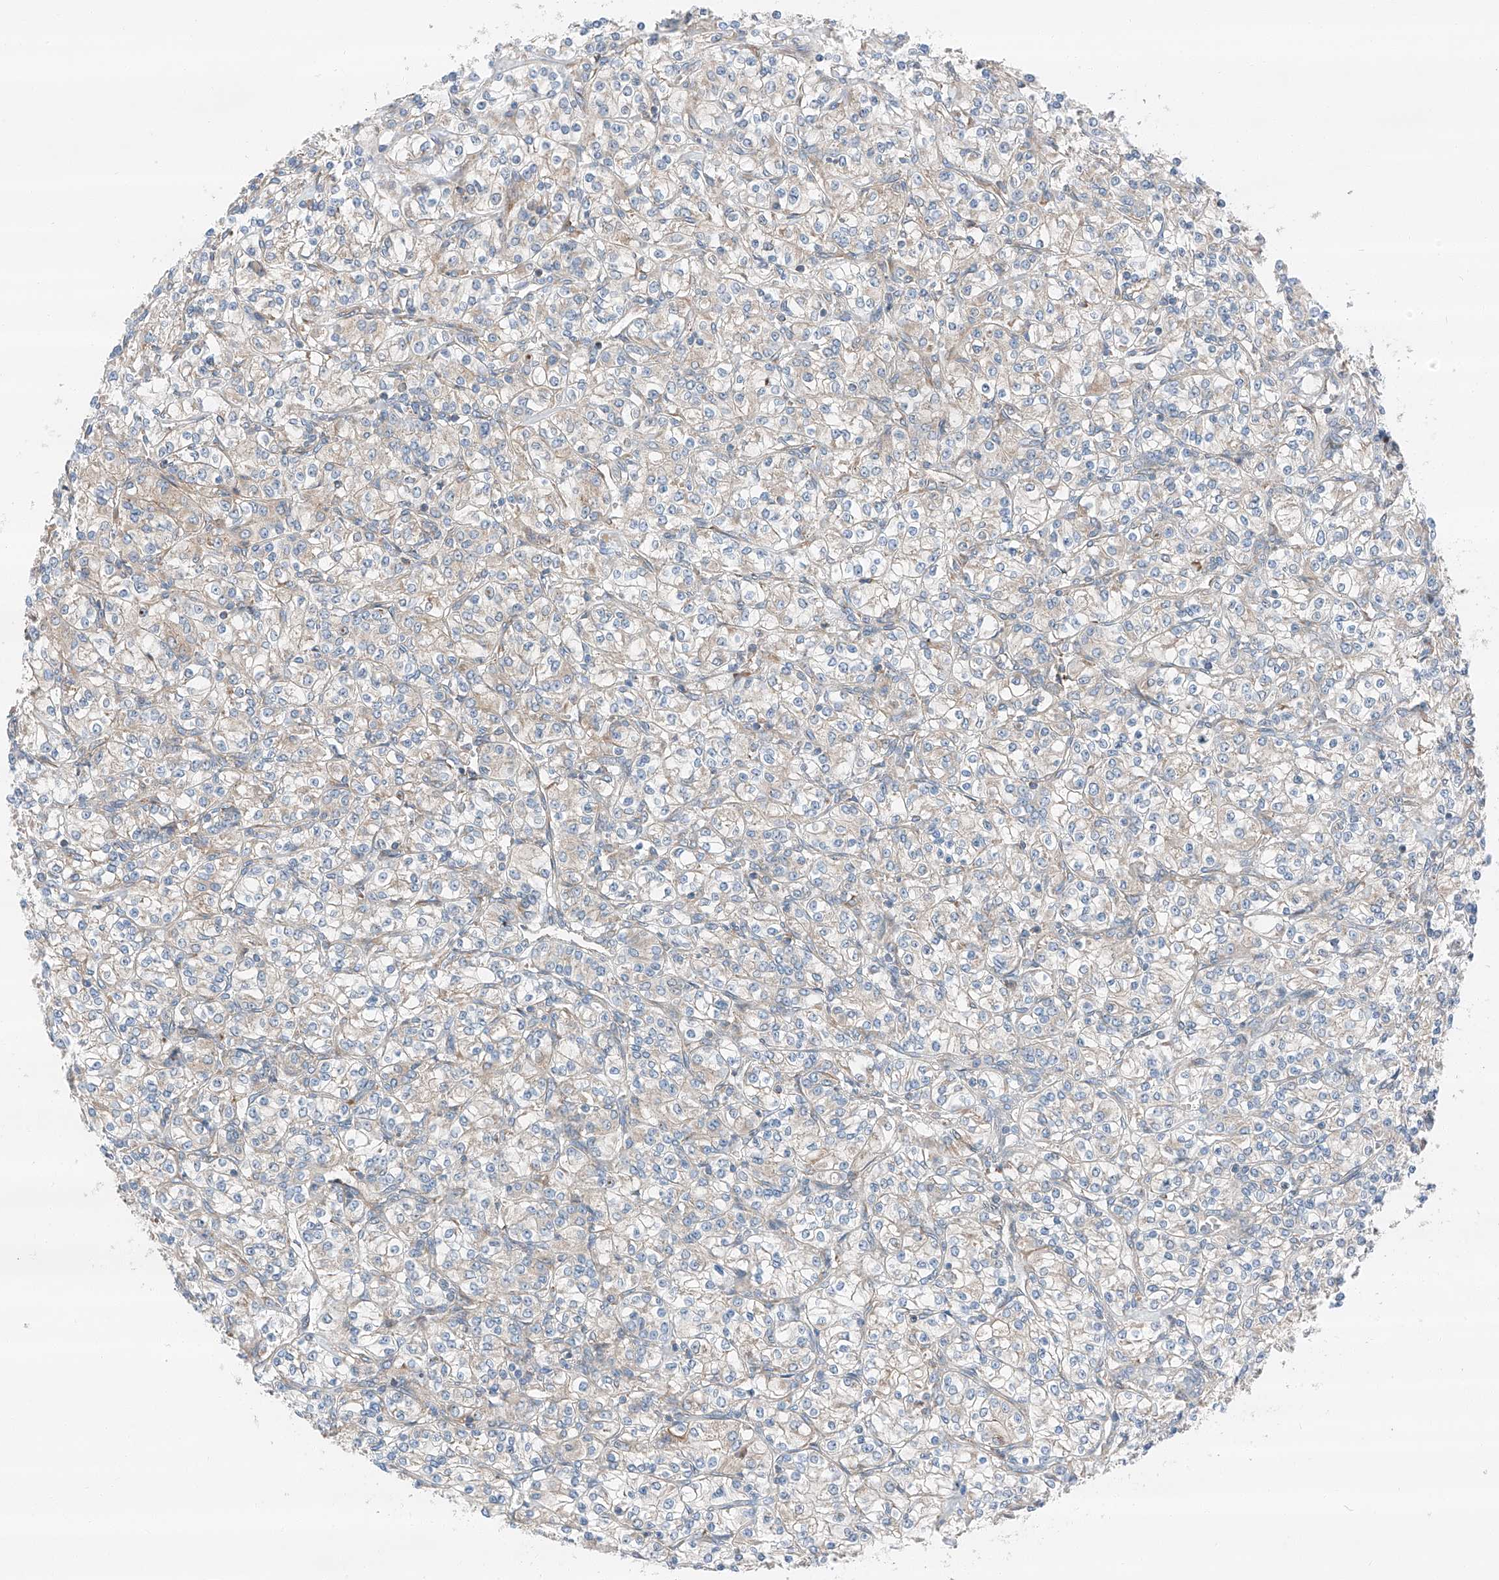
{"staining": {"intensity": "negative", "quantity": "none", "location": "none"}, "tissue": "renal cancer", "cell_type": "Tumor cells", "image_type": "cancer", "snomed": [{"axis": "morphology", "description": "Adenocarcinoma, NOS"}, {"axis": "topography", "description": "Kidney"}], "caption": "Immunohistochemical staining of renal adenocarcinoma shows no significant expression in tumor cells.", "gene": "ZC3H15", "patient": {"sex": "male", "age": 77}}